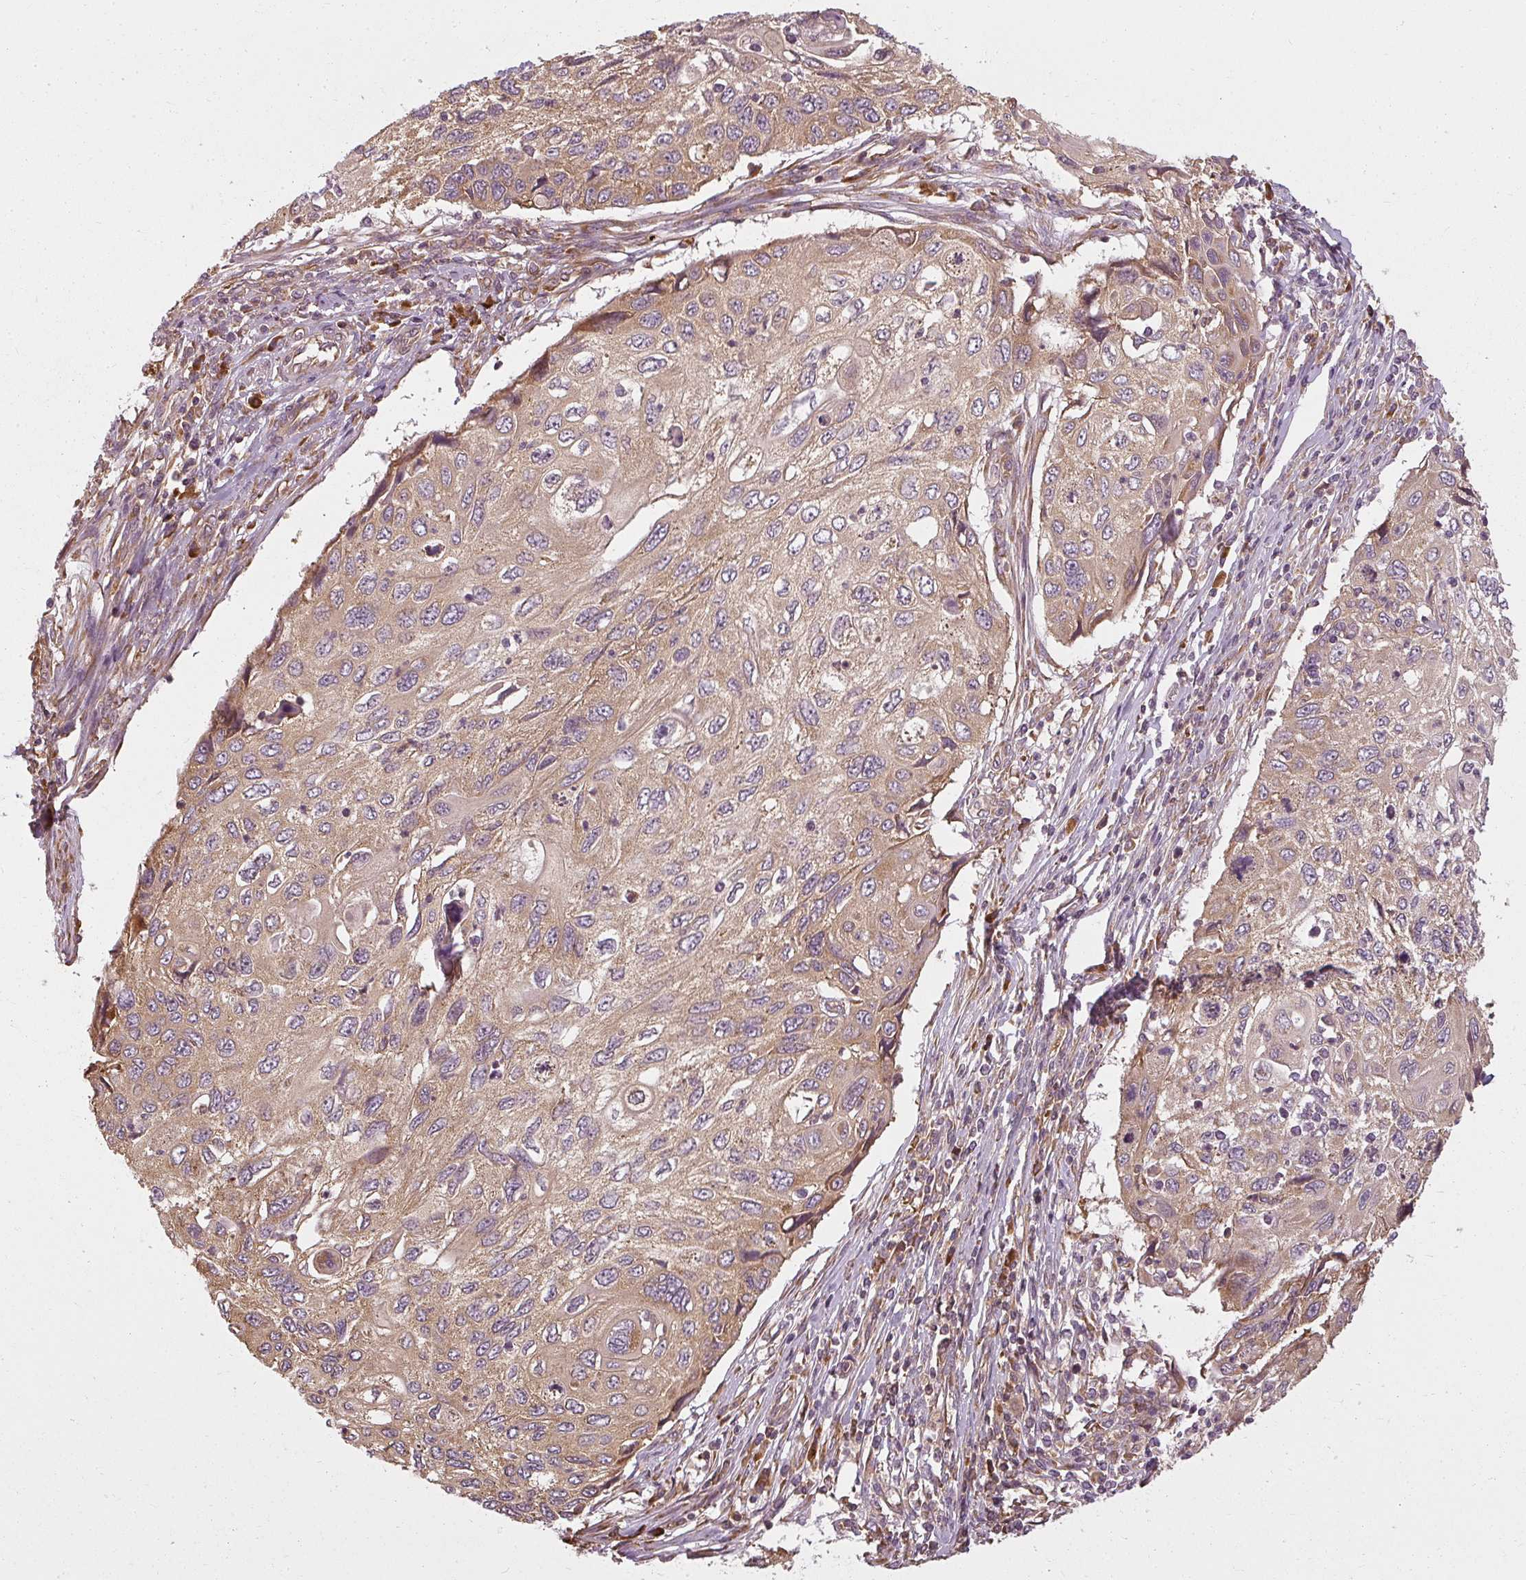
{"staining": {"intensity": "moderate", "quantity": ">75%", "location": "cytoplasmic/membranous"}, "tissue": "cervical cancer", "cell_type": "Tumor cells", "image_type": "cancer", "snomed": [{"axis": "morphology", "description": "Squamous cell carcinoma, NOS"}, {"axis": "topography", "description": "Cervix"}], "caption": "A brown stain labels moderate cytoplasmic/membranous positivity of a protein in cervical cancer (squamous cell carcinoma) tumor cells.", "gene": "RPL24", "patient": {"sex": "female", "age": 70}}